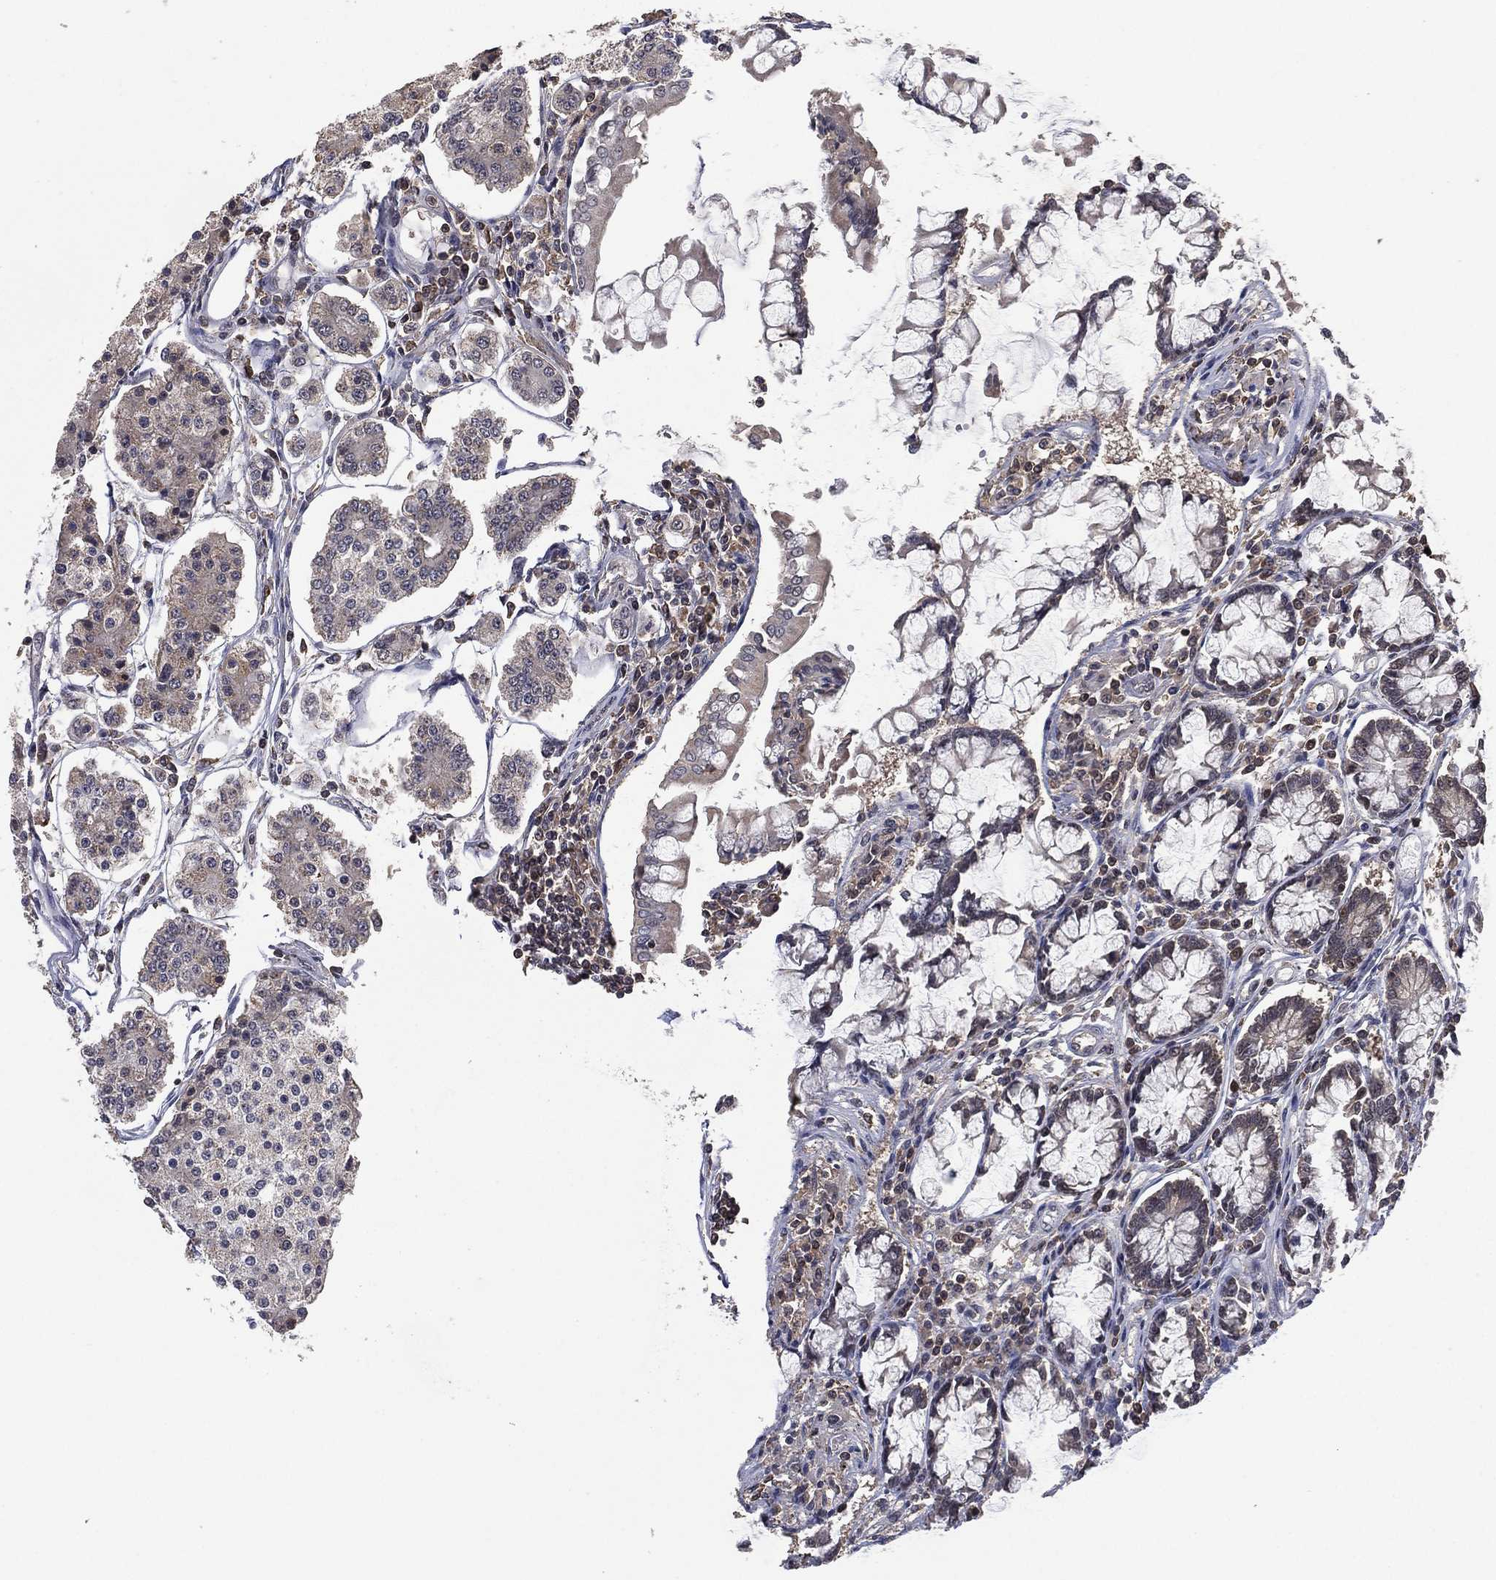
{"staining": {"intensity": "negative", "quantity": "none", "location": "none"}, "tissue": "carcinoid", "cell_type": "Tumor cells", "image_type": "cancer", "snomed": [{"axis": "morphology", "description": "Carcinoid, malignant, NOS"}, {"axis": "topography", "description": "Small intestine"}], "caption": "Immunohistochemistry micrograph of carcinoid (malignant) stained for a protein (brown), which reveals no expression in tumor cells. The staining is performed using DAB (3,3'-diaminobenzidine) brown chromogen with nuclei counter-stained in using hematoxylin.", "gene": "NELFCD", "patient": {"sex": "female", "age": 65}}